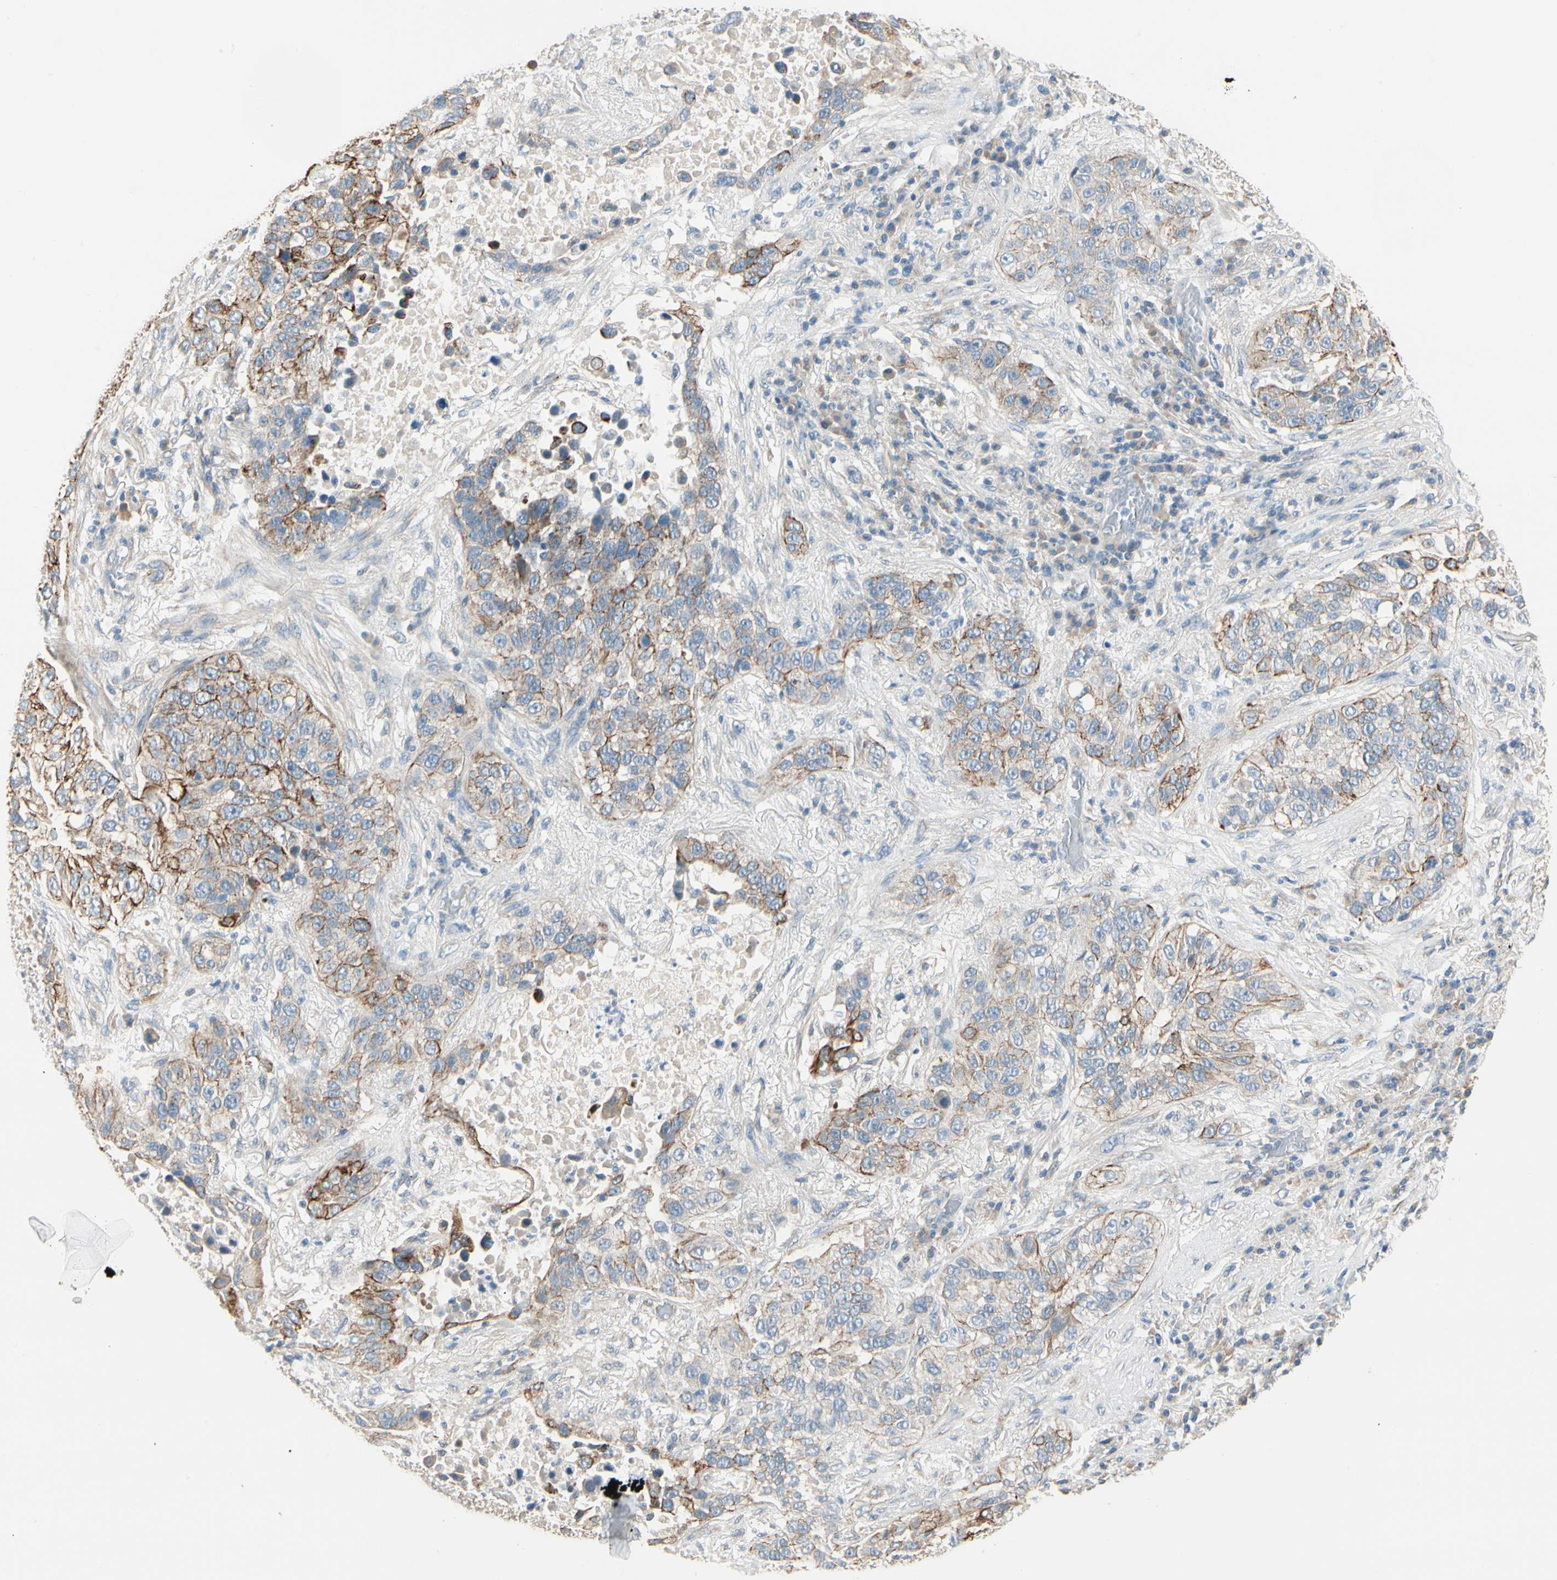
{"staining": {"intensity": "moderate", "quantity": ">75%", "location": "cytoplasmic/membranous"}, "tissue": "lung cancer", "cell_type": "Tumor cells", "image_type": "cancer", "snomed": [{"axis": "morphology", "description": "Squamous cell carcinoma, NOS"}, {"axis": "topography", "description": "Lung"}], "caption": "Moderate cytoplasmic/membranous expression is present in approximately >75% of tumor cells in lung cancer. (brown staining indicates protein expression, while blue staining denotes nuclei).", "gene": "DUSP12", "patient": {"sex": "male", "age": 57}}